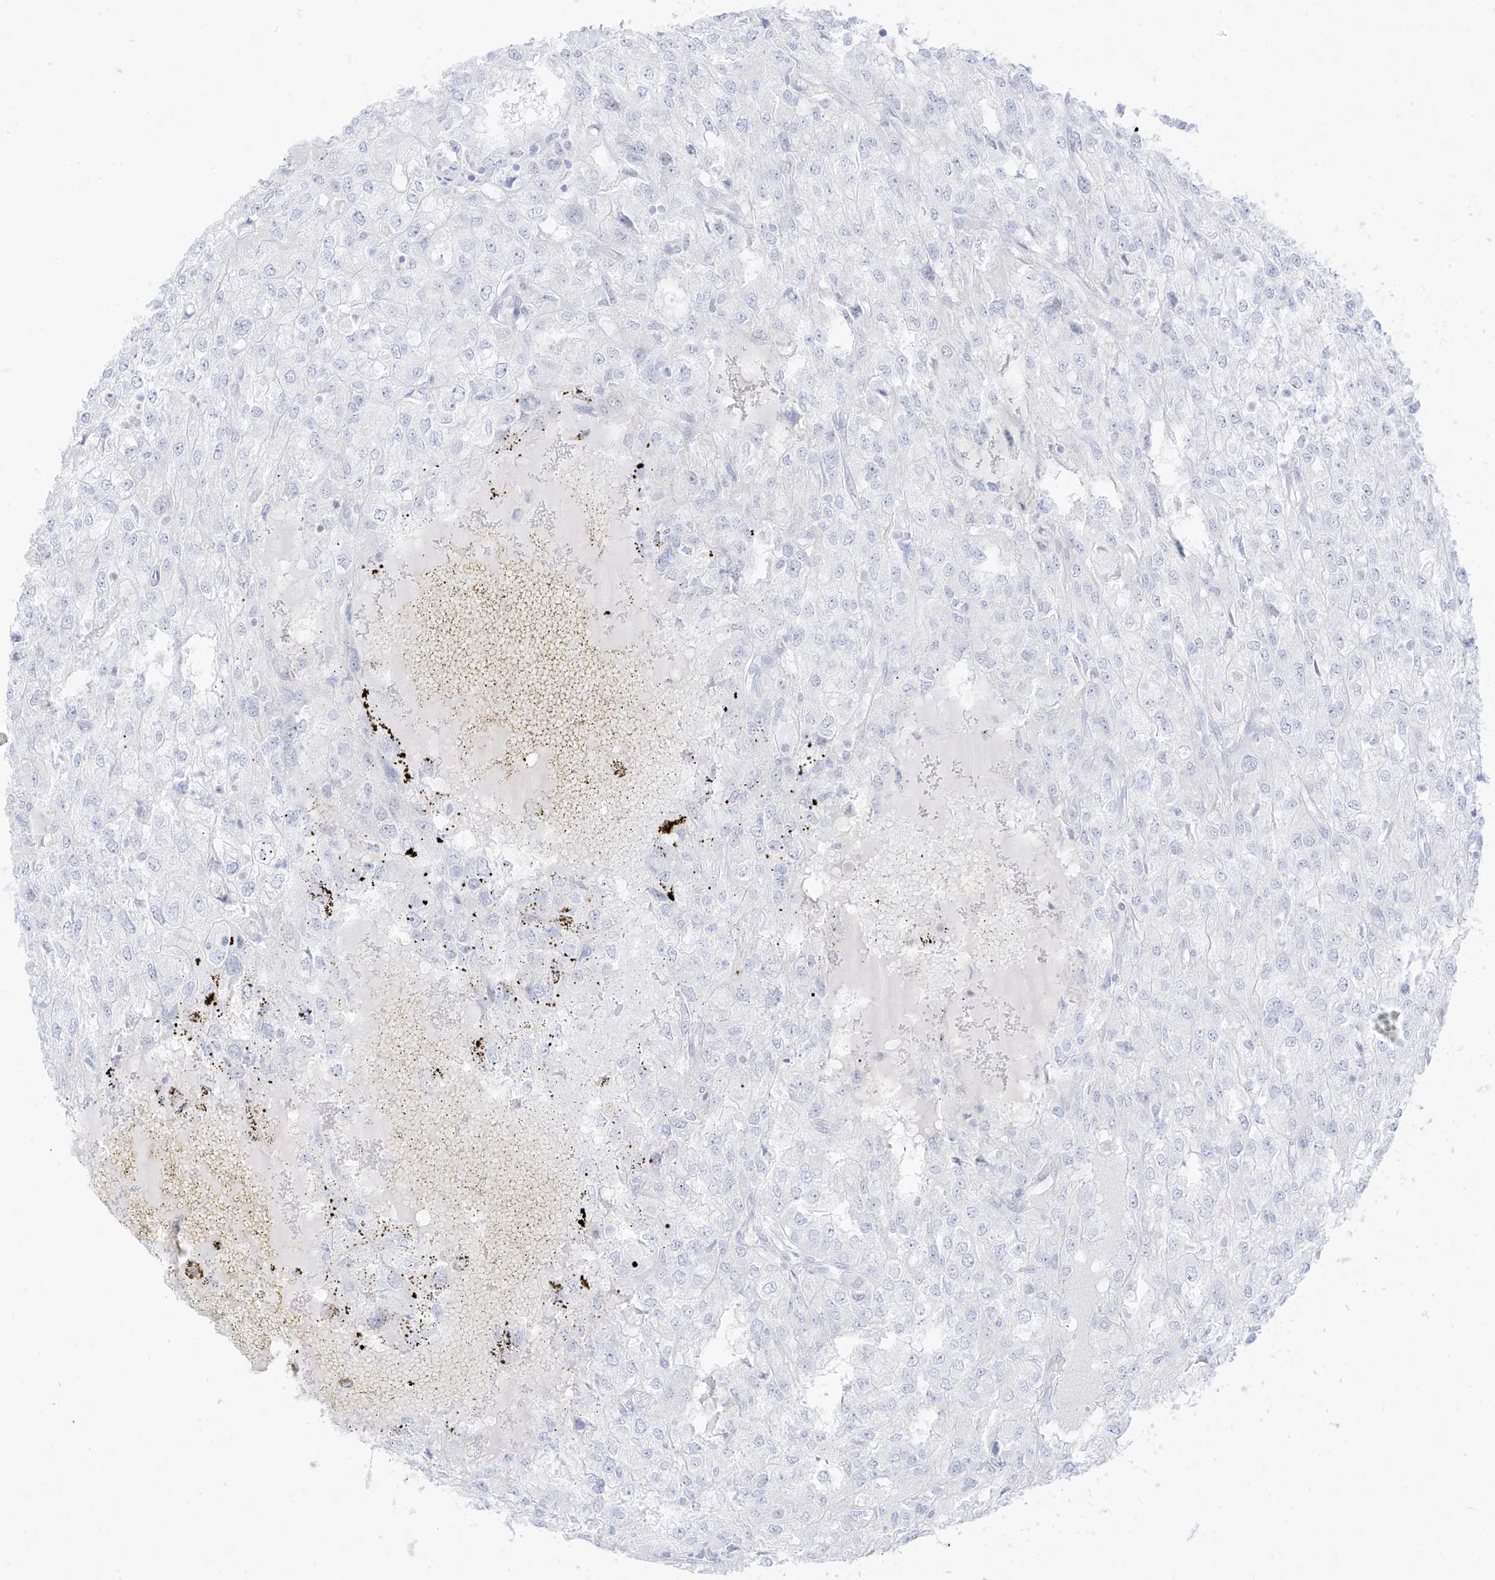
{"staining": {"intensity": "negative", "quantity": "none", "location": "none"}, "tissue": "renal cancer", "cell_type": "Tumor cells", "image_type": "cancer", "snomed": [{"axis": "morphology", "description": "Adenocarcinoma, NOS"}, {"axis": "topography", "description": "Kidney"}], "caption": "Renal cancer stained for a protein using immunohistochemistry reveals no staining tumor cells.", "gene": "ARHGEF40", "patient": {"sex": "female", "age": 54}}